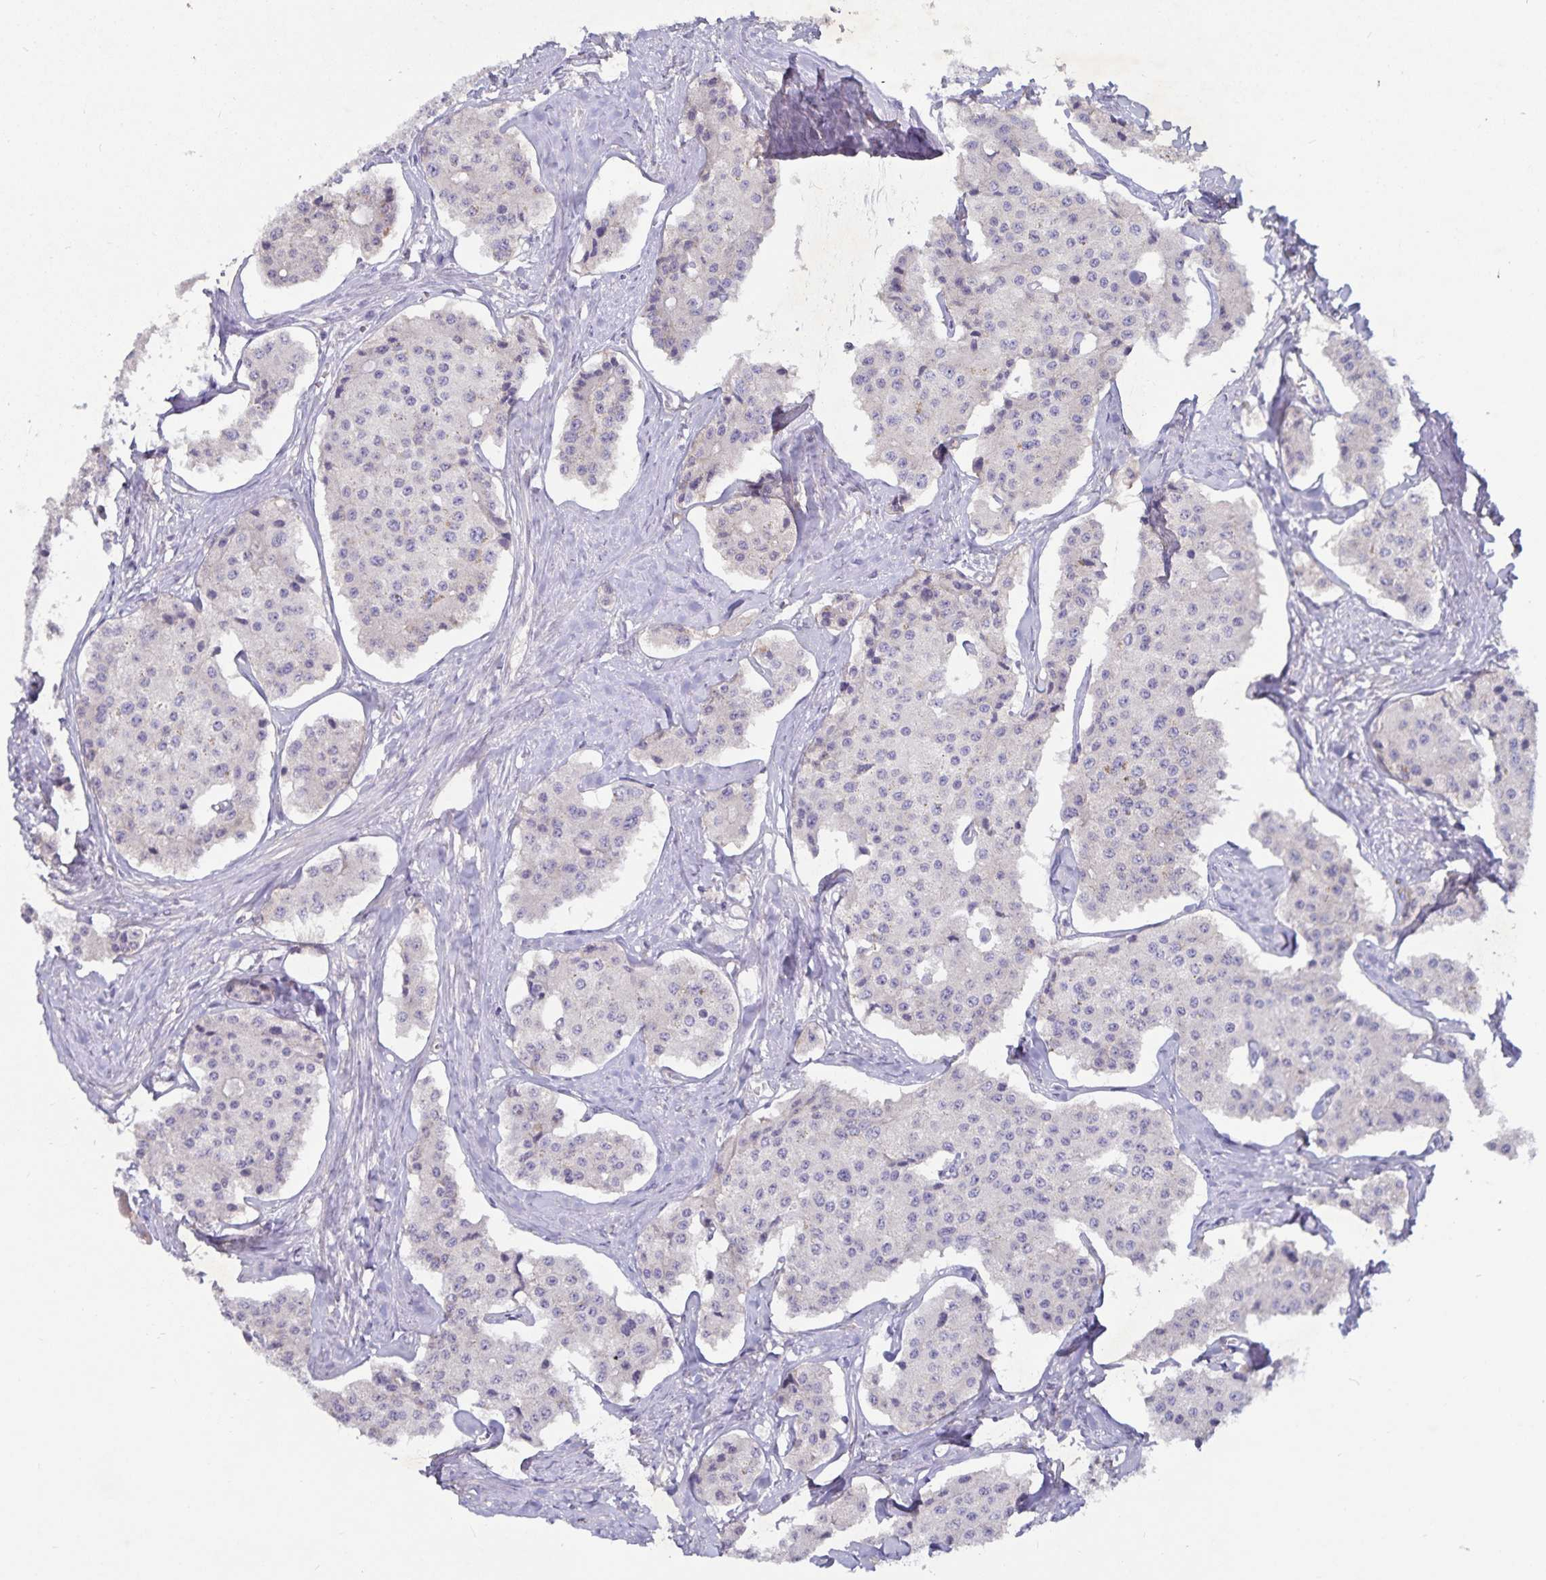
{"staining": {"intensity": "negative", "quantity": "none", "location": "none"}, "tissue": "carcinoid", "cell_type": "Tumor cells", "image_type": "cancer", "snomed": [{"axis": "morphology", "description": "Carcinoid, malignant, NOS"}, {"axis": "topography", "description": "Small intestine"}], "caption": "A high-resolution micrograph shows immunohistochemistry staining of carcinoid (malignant), which displays no significant staining in tumor cells.", "gene": "FAM120A", "patient": {"sex": "female", "age": 65}}